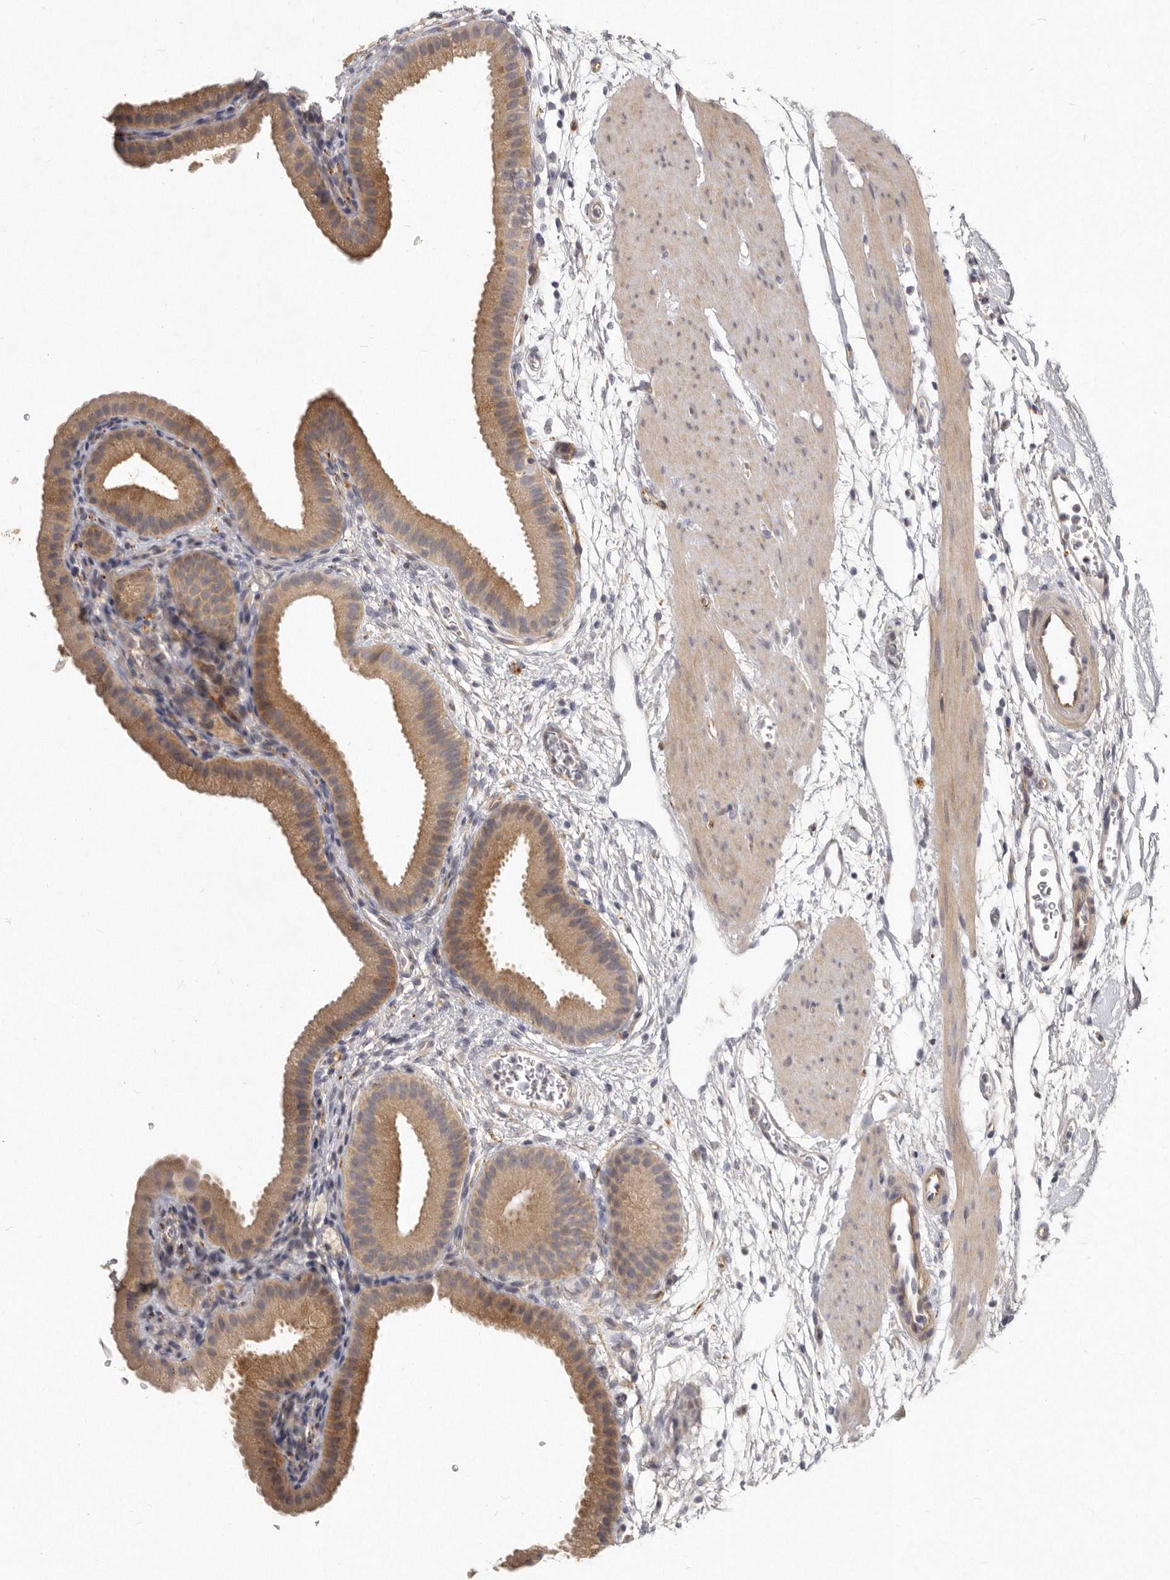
{"staining": {"intensity": "moderate", "quantity": ">75%", "location": "cytoplasmic/membranous"}, "tissue": "gallbladder", "cell_type": "Glandular cells", "image_type": "normal", "snomed": [{"axis": "morphology", "description": "Normal tissue, NOS"}, {"axis": "topography", "description": "Gallbladder"}], "caption": "DAB (3,3'-diaminobenzidine) immunohistochemical staining of unremarkable human gallbladder shows moderate cytoplasmic/membranous protein positivity in approximately >75% of glandular cells.", "gene": "SLC22A1", "patient": {"sex": "female", "age": 64}}